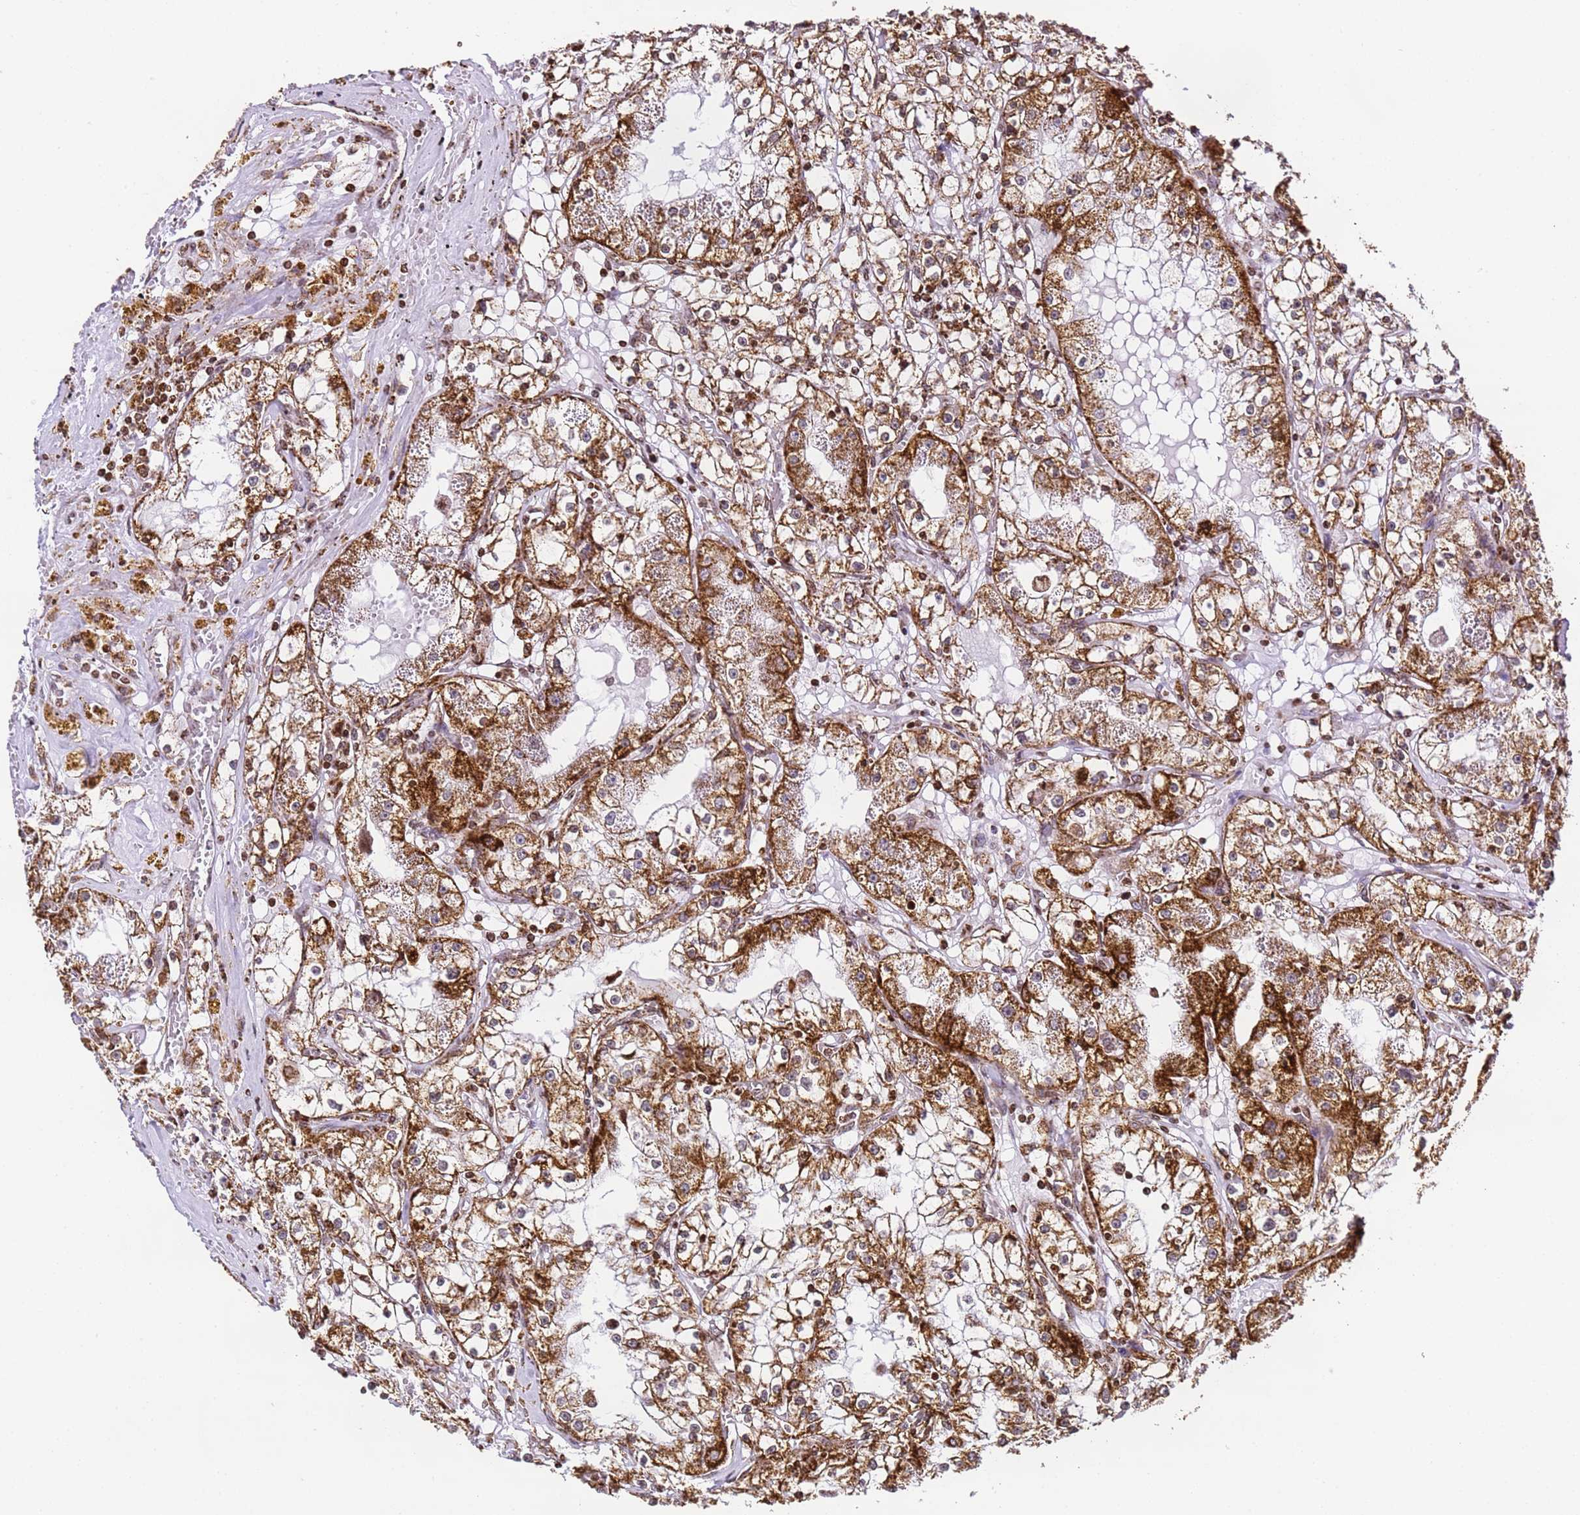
{"staining": {"intensity": "strong", "quantity": ">75%", "location": "cytoplasmic/membranous"}, "tissue": "renal cancer", "cell_type": "Tumor cells", "image_type": "cancer", "snomed": [{"axis": "morphology", "description": "Adenocarcinoma, NOS"}, {"axis": "topography", "description": "Kidney"}], "caption": "Adenocarcinoma (renal) stained with immunohistochemistry (IHC) exhibits strong cytoplasmic/membranous staining in approximately >75% of tumor cells.", "gene": "HSPE1", "patient": {"sex": "male", "age": 56}}